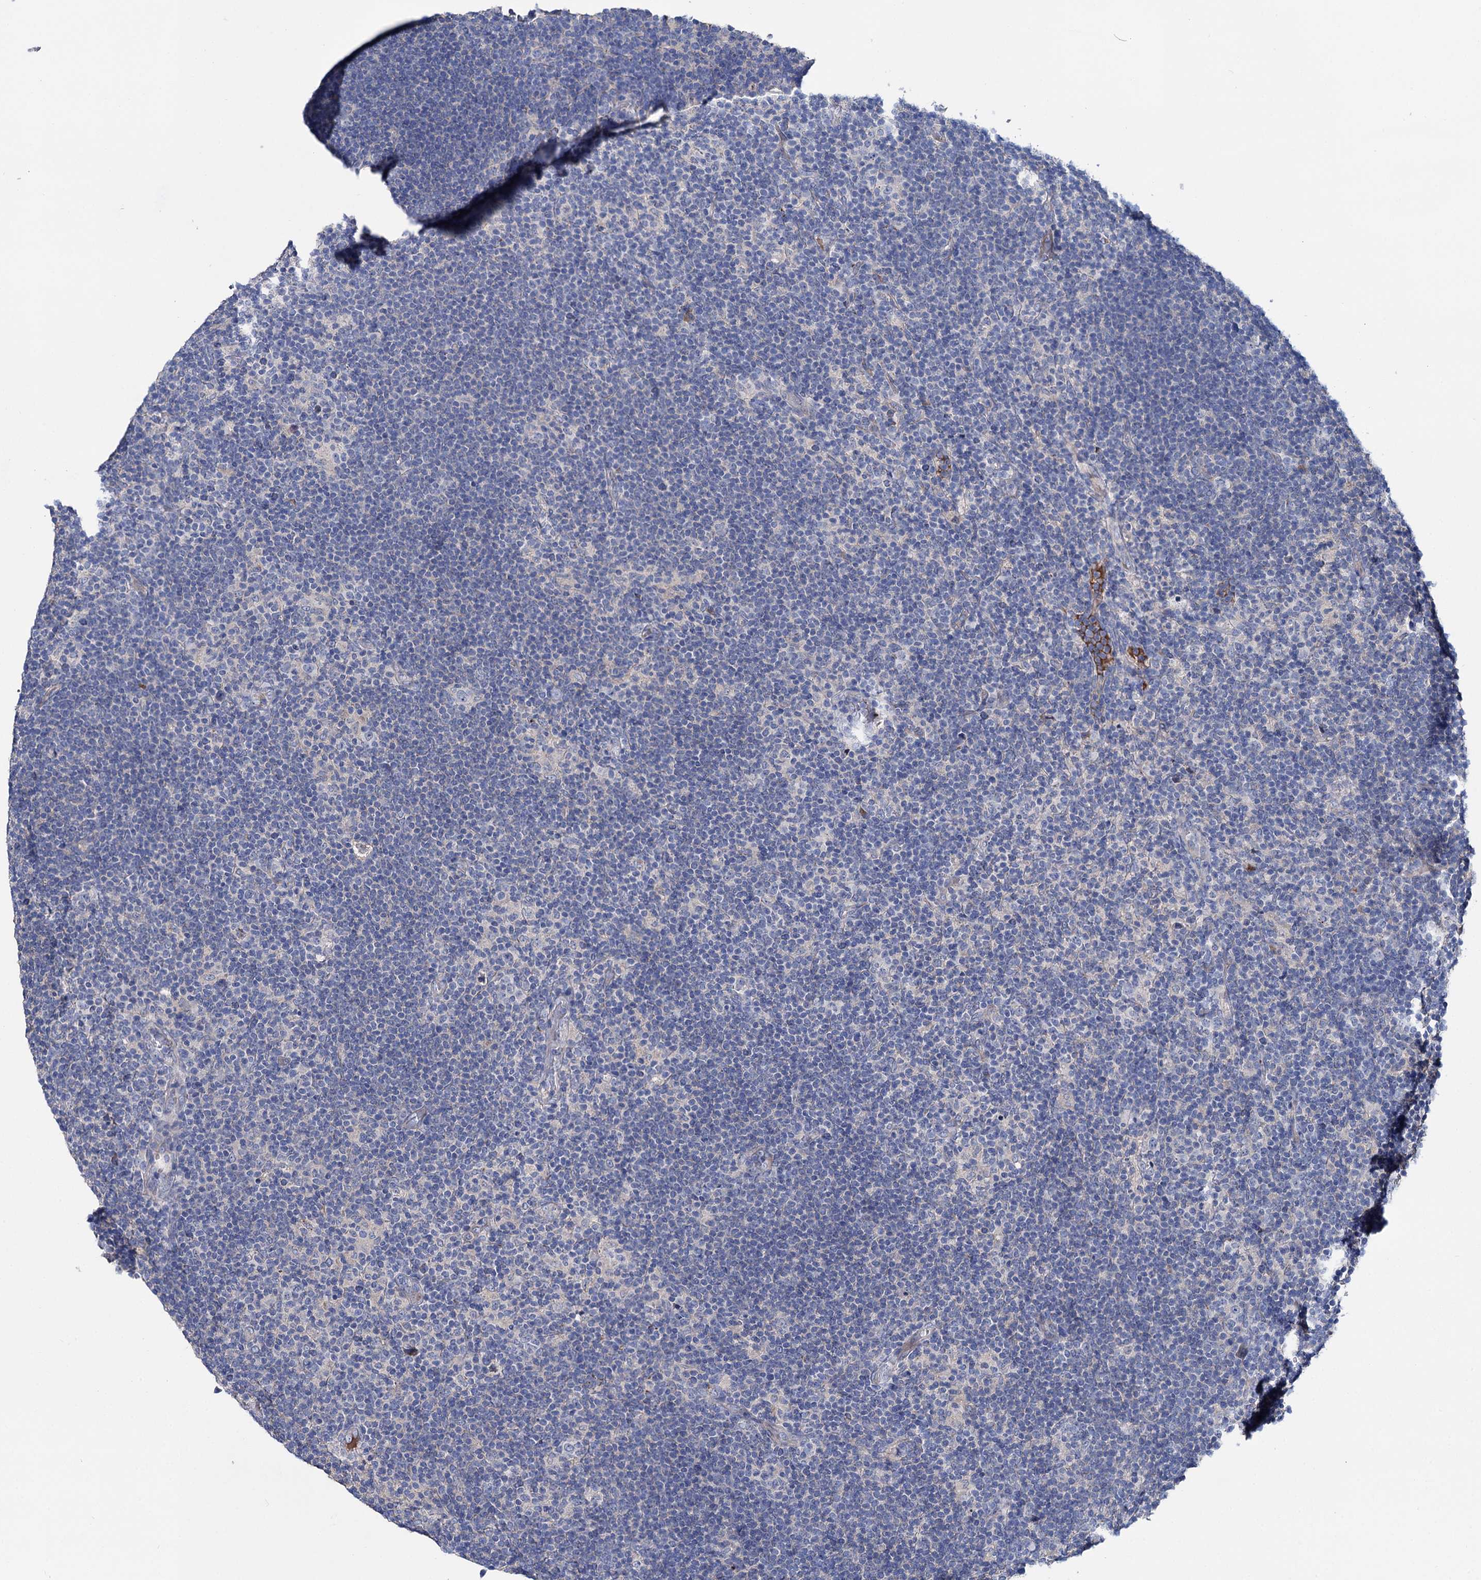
{"staining": {"intensity": "negative", "quantity": "none", "location": "none"}, "tissue": "lymphoma", "cell_type": "Tumor cells", "image_type": "cancer", "snomed": [{"axis": "morphology", "description": "Hodgkin's disease, NOS"}, {"axis": "topography", "description": "Lymph node"}], "caption": "This is an IHC image of Hodgkin's disease. There is no positivity in tumor cells.", "gene": "PPP1R32", "patient": {"sex": "female", "age": 57}}